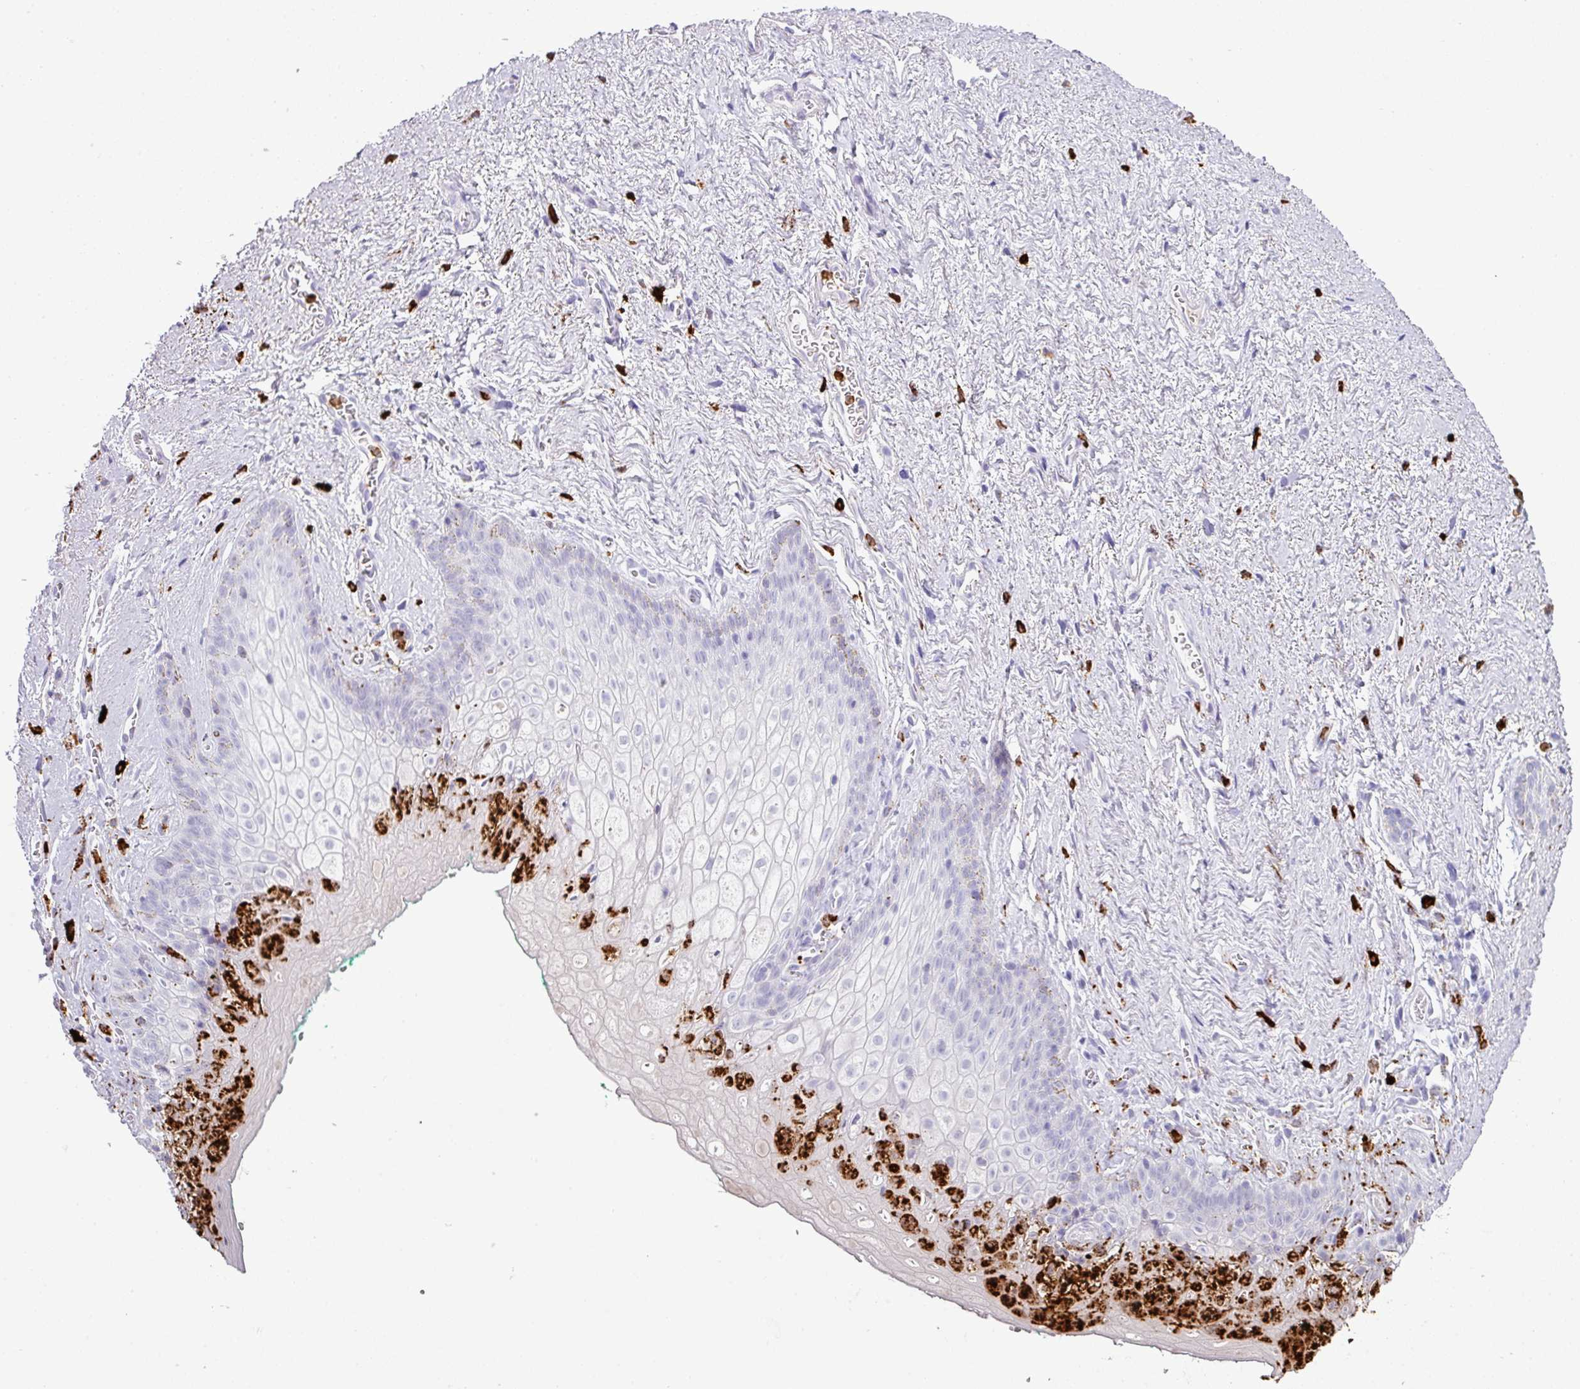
{"staining": {"intensity": "negative", "quantity": "none", "location": "none"}, "tissue": "vagina", "cell_type": "Squamous epithelial cells", "image_type": "normal", "snomed": [{"axis": "morphology", "description": "Normal tissue, NOS"}, {"axis": "topography", "description": "Vulva"}, {"axis": "topography", "description": "Vagina"}, {"axis": "topography", "description": "Peripheral nerve tissue"}], "caption": "Squamous epithelial cells are negative for brown protein staining in normal vagina. (DAB (3,3'-diaminobenzidine) IHC, high magnification).", "gene": "CTSG", "patient": {"sex": "female", "age": 66}}